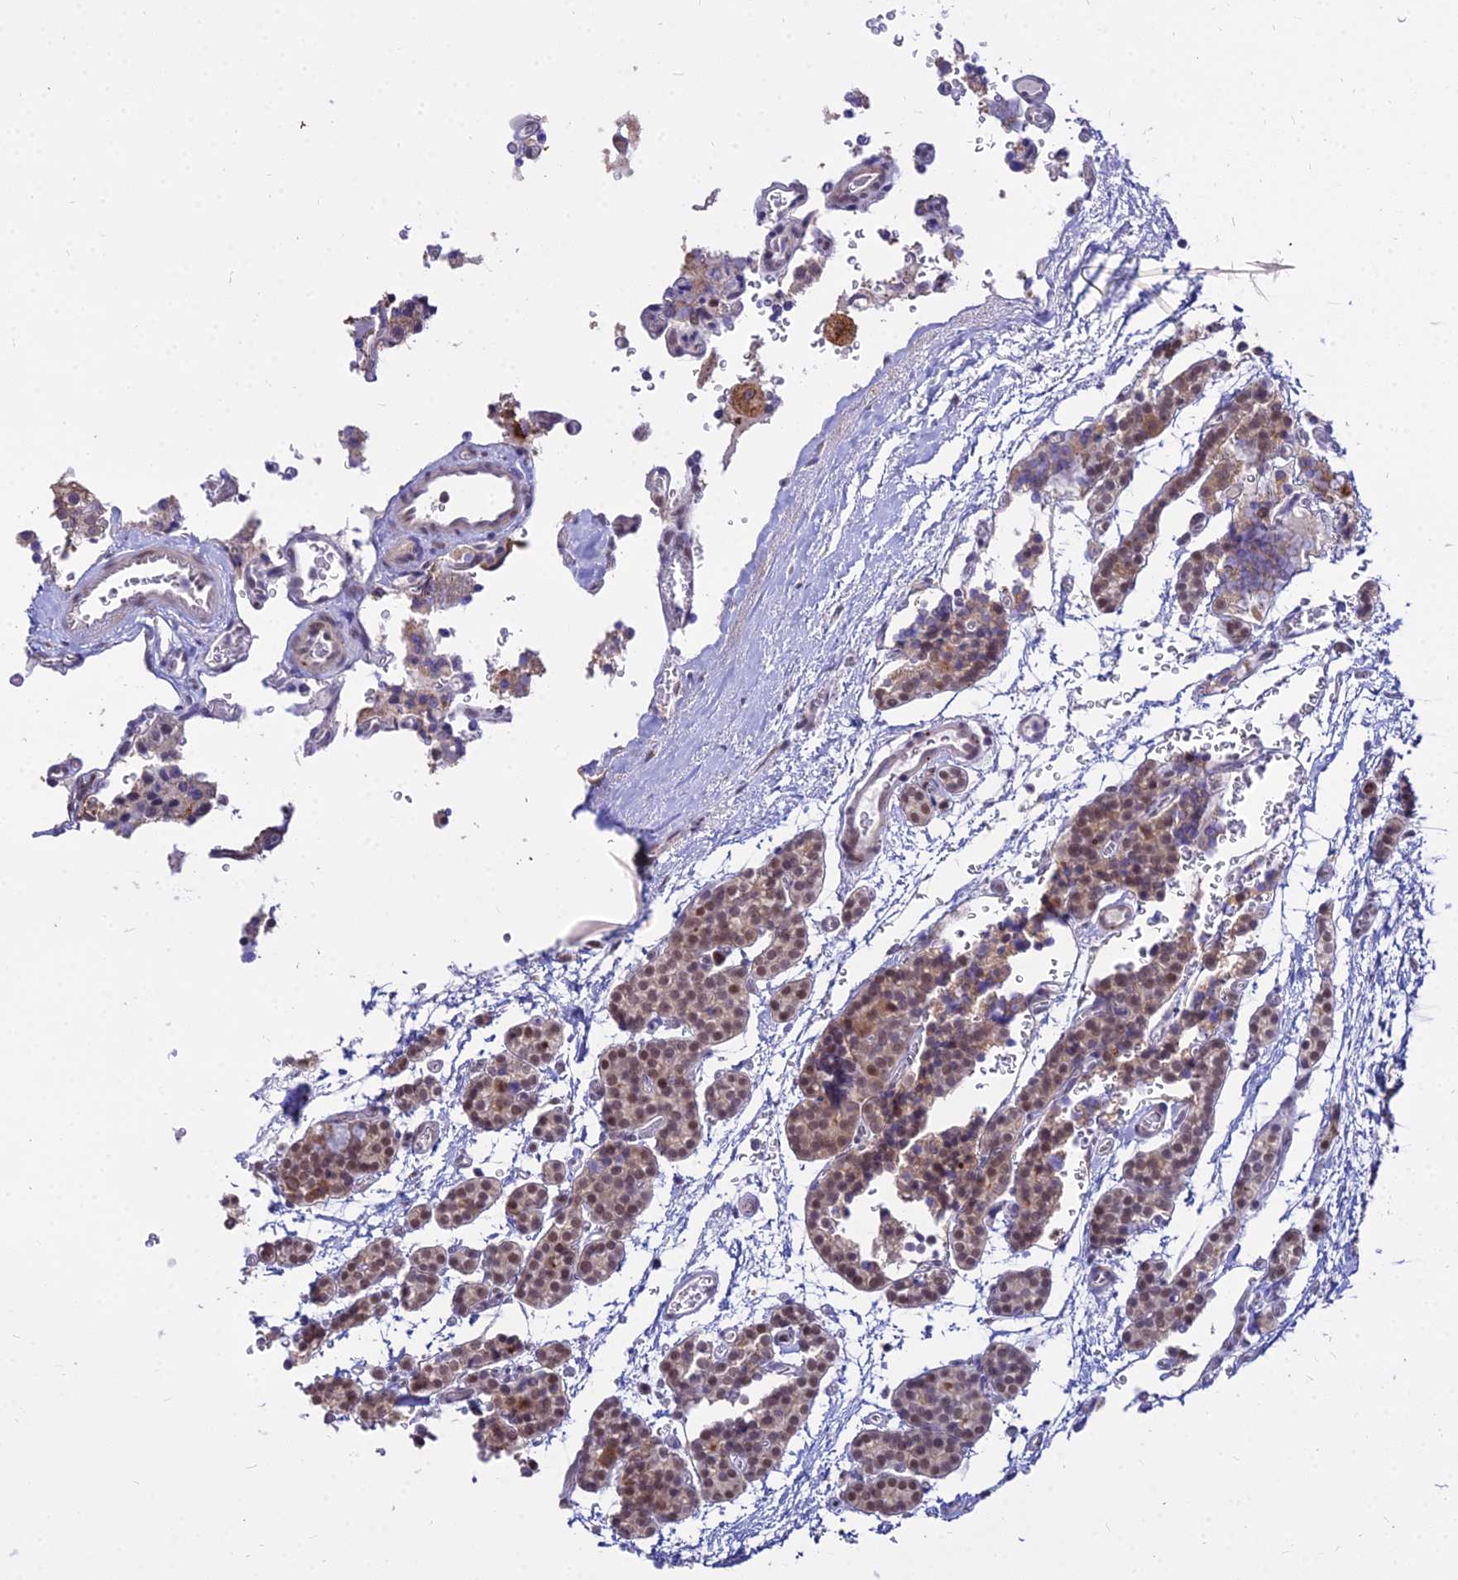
{"staining": {"intensity": "moderate", "quantity": ">75%", "location": "cytoplasmic/membranous,nuclear"}, "tissue": "parathyroid gland", "cell_type": "Glandular cells", "image_type": "normal", "snomed": [{"axis": "morphology", "description": "Normal tissue, NOS"}, {"axis": "topography", "description": "Parathyroid gland"}], "caption": "IHC histopathology image of unremarkable parathyroid gland: human parathyroid gland stained using IHC shows medium levels of moderate protein expression localized specifically in the cytoplasmic/membranous,nuclear of glandular cells, appearing as a cytoplasmic/membranous,nuclear brown color.", "gene": "C6orf163", "patient": {"sex": "female", "age": 64}}